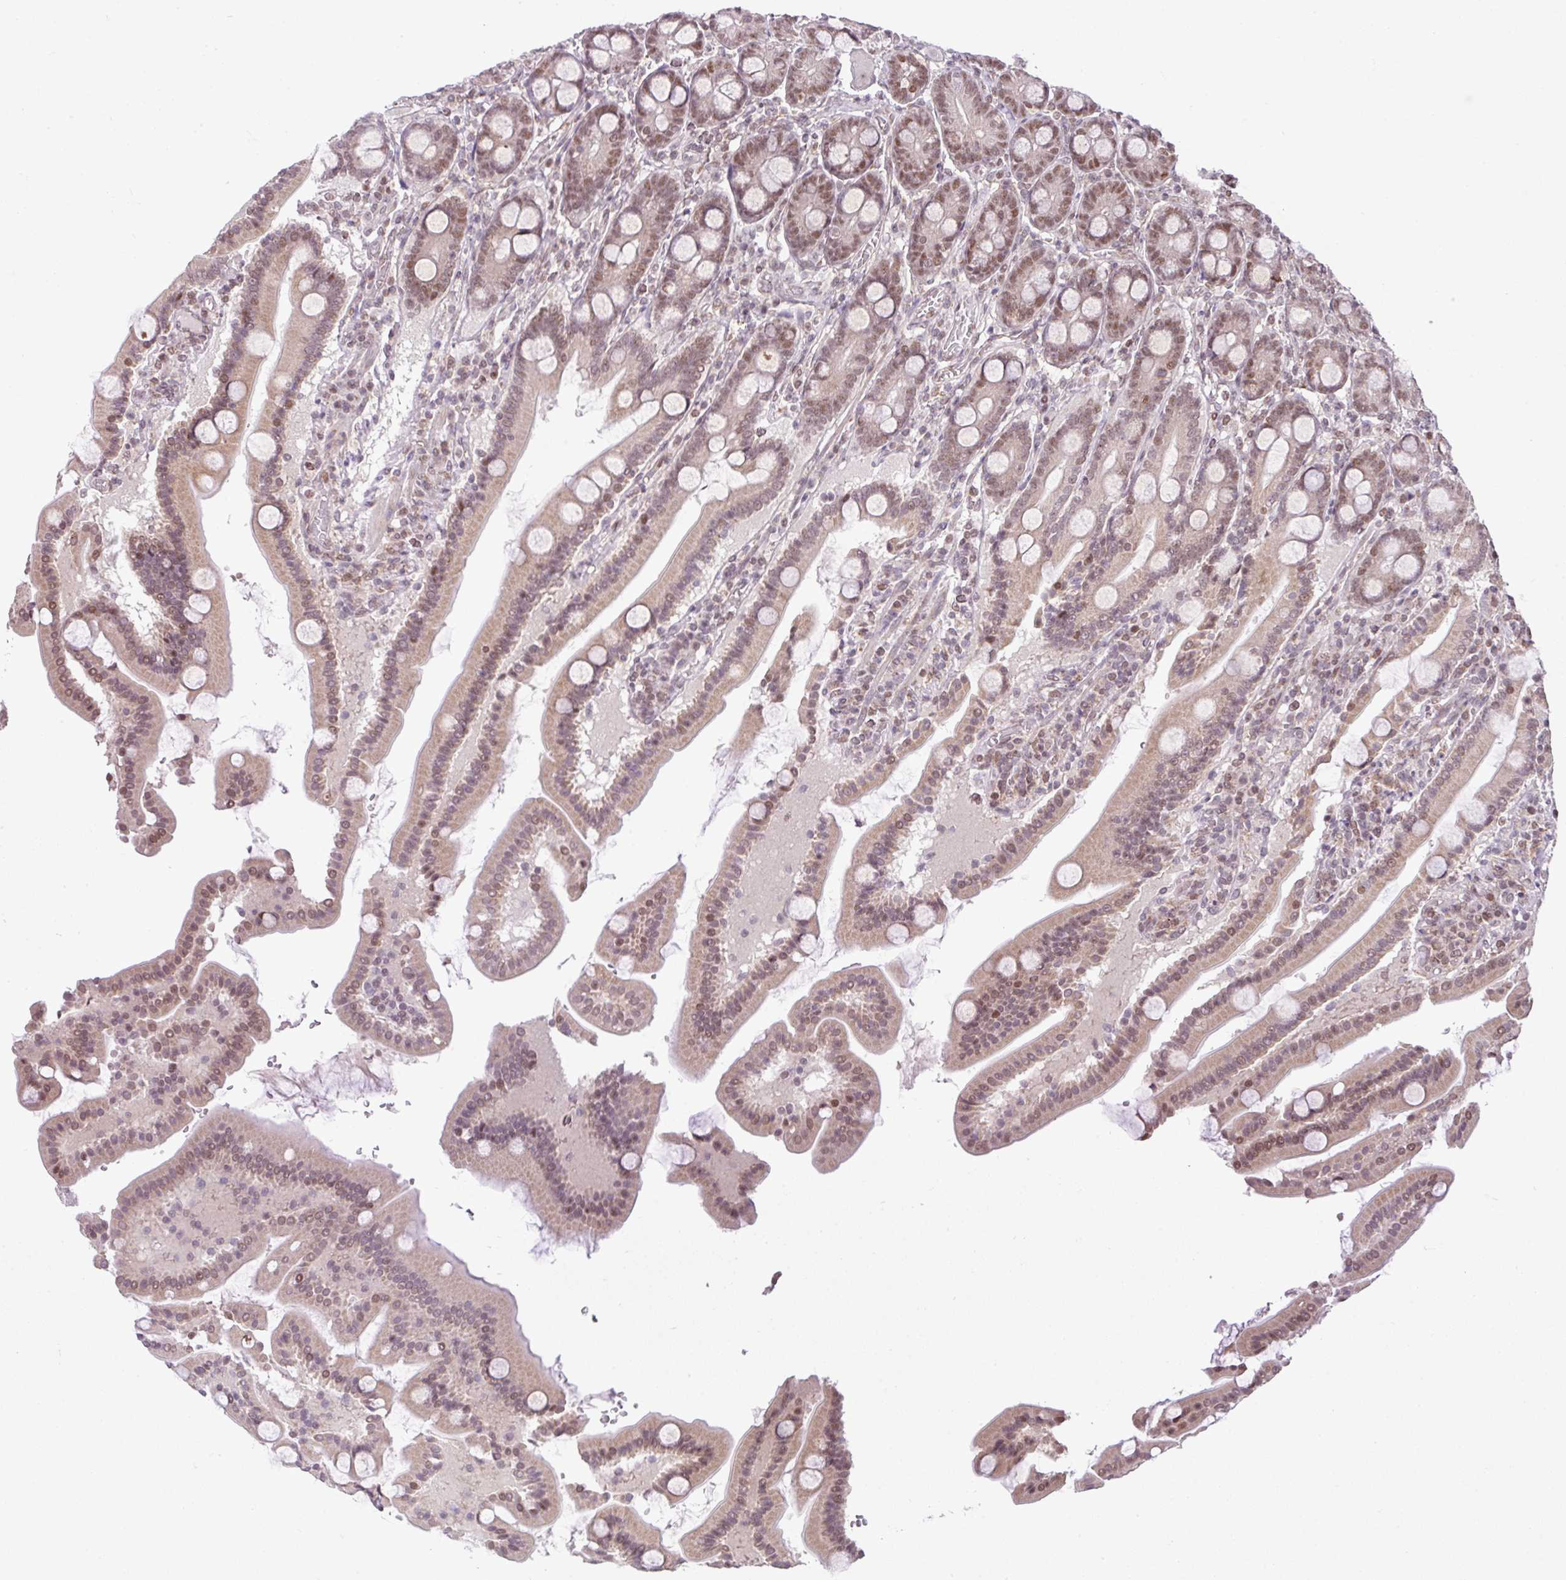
{"staining": {"intensity": "moderate", "quantity": ">75%", "location": "cytoplasmic/membranous,nuclear"}, "tissue": "duodenum", "cell_type": "Glandular cells", "image_type": "normal", "snomed": [{"axis": "morphology", "description": "Normal tissue, NOS"}, {"axis": "topography", "description": "Duodenum"}], "caption": "Protein expression analysis of benign duodenum exhibits moderate cytoplasmic/membranous,nuclear positivity in approximately >75% of glandular cells. Using DAB (3,3'-diaminobenzidine) (brown) and hematoxylin (blue) stains, captured at high magnification using brightfield microscopy.", "gene": "PLK1", "patient": {"sex": "male", "age": 55}}